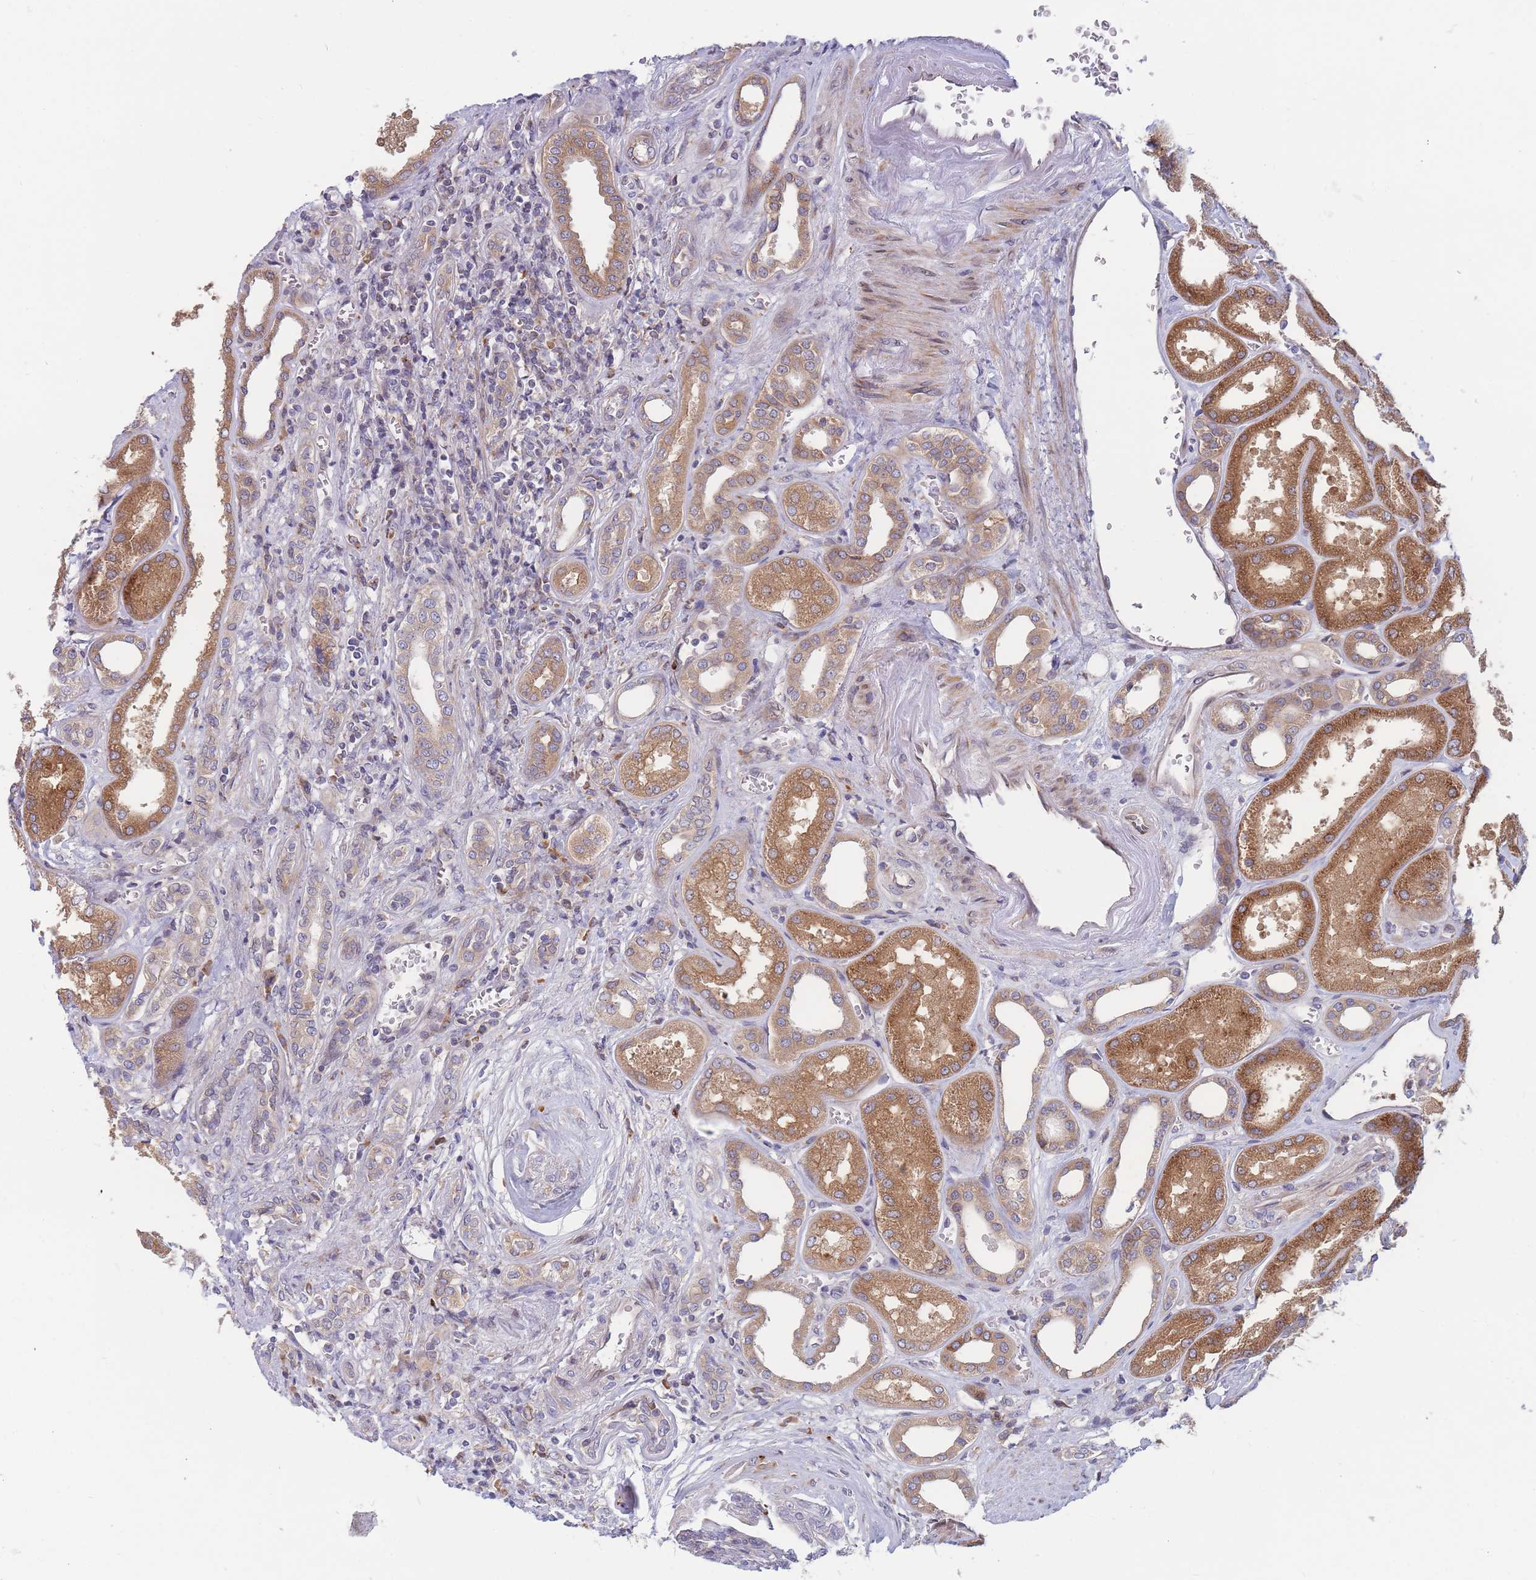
{"staining": {"intensity": "weak", "quantity": "<25%", "location": "cytoplasmic/membranous"}, "tissue": "kidney", "cell_type": "Cells in glomeruli", "image_type": "normal", "snomed": [{"axis": "morphology", "description": "Normal tissue, NOS"}, {"axis": "morphology", "description": "Adenocarcinoma, NOS"}, {"axis": "topography", "description": "Kidney"}], "caption": "Cells in glomeruli show no significant staining in benign kidney. (DAB (3,3'-diaminobenzidine) immunohistochemistry (IHC), high magnification).", "gene": "TMEM131L", "patient": {"sex": "female", "age": 68}}